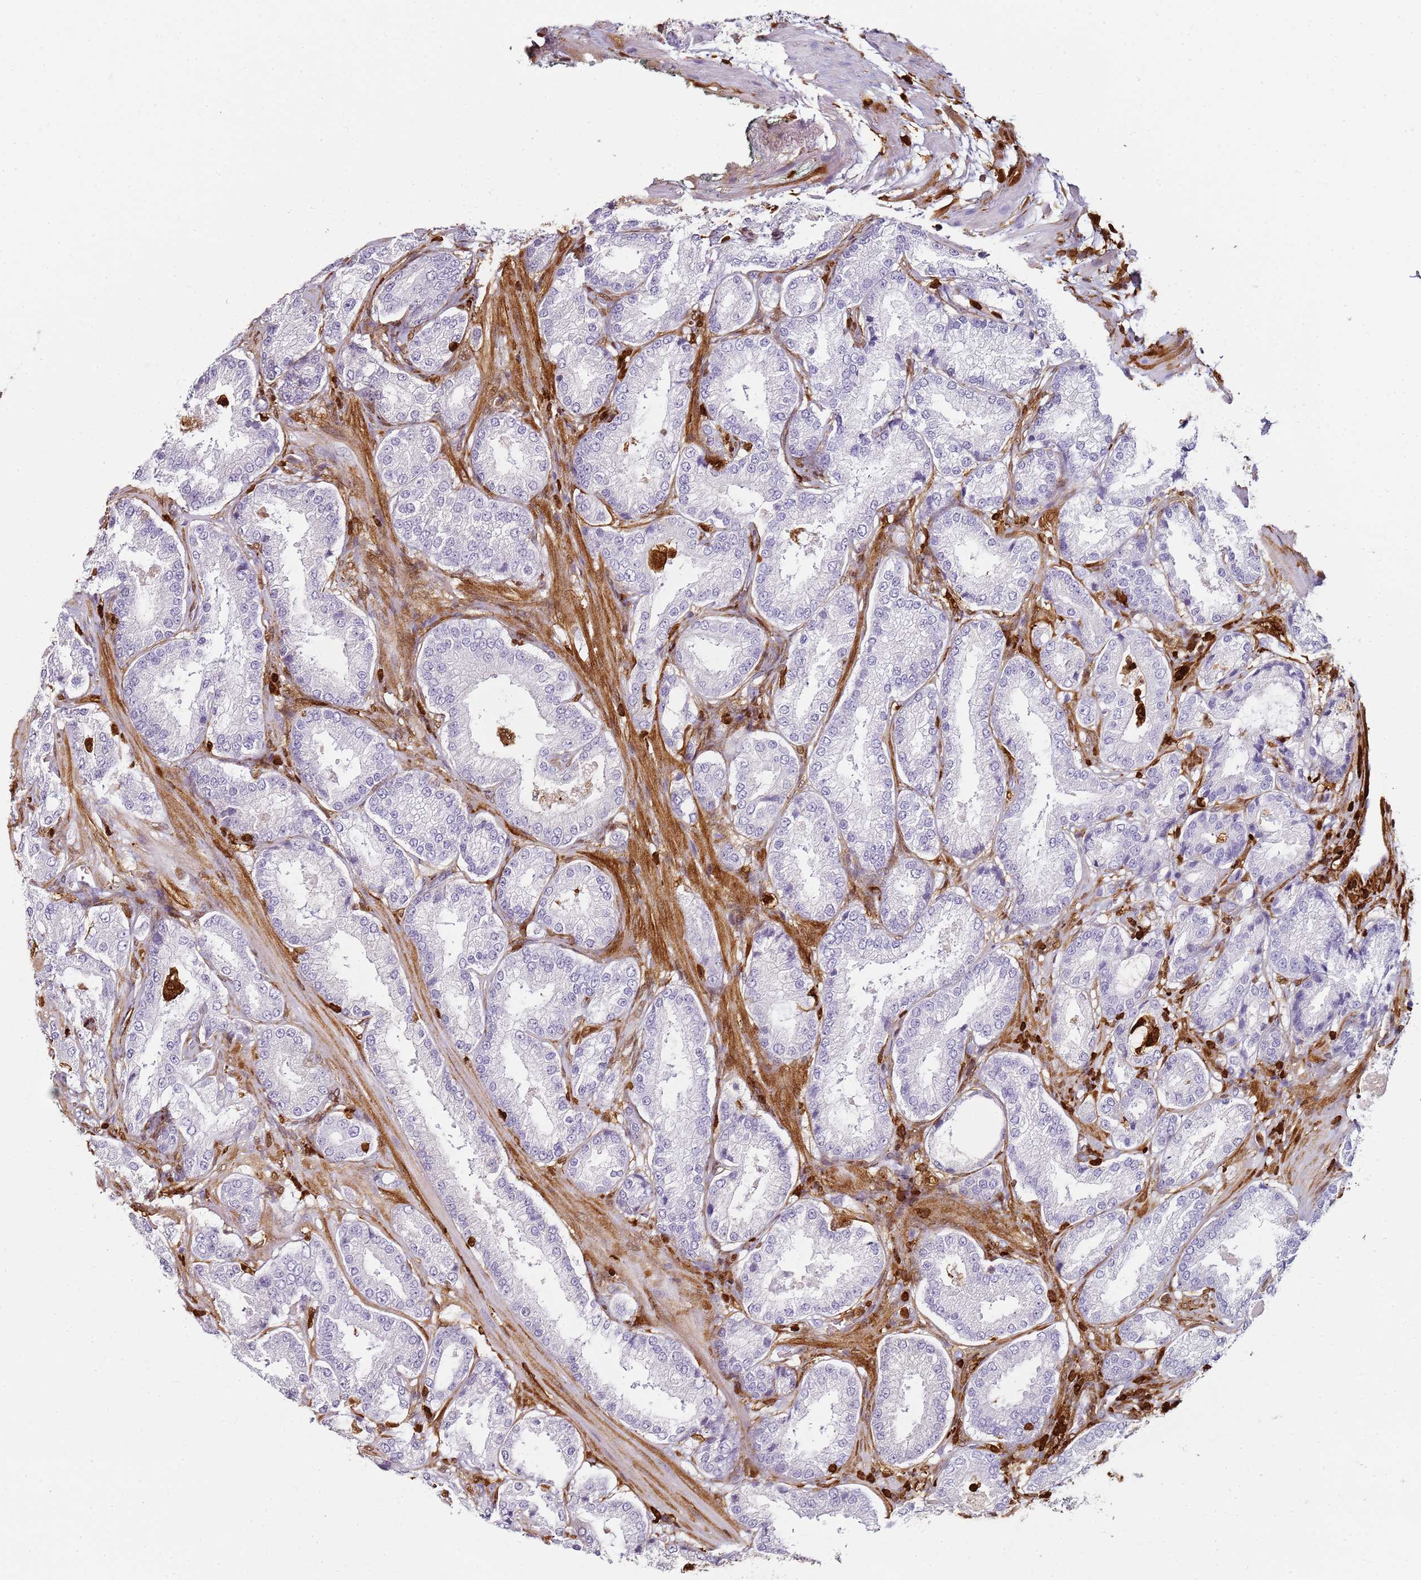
{"staining": {"intensity": "negative", "quantity": "none", "location": "none"}, "tissue": "prostate cancer", "cell_type": "Tumor cells", "image_type": "cancer", "snomed": [{"axis": "morphology", "description": "Adenocarcinoma, Low grade"}, {"axis": "topography", "description": "Prostate"}], "caption": "Tumor cells show no significant expression in prostate cancer.", "gene": "S100A4", "patient": {"sex": "male", "age": 59}}